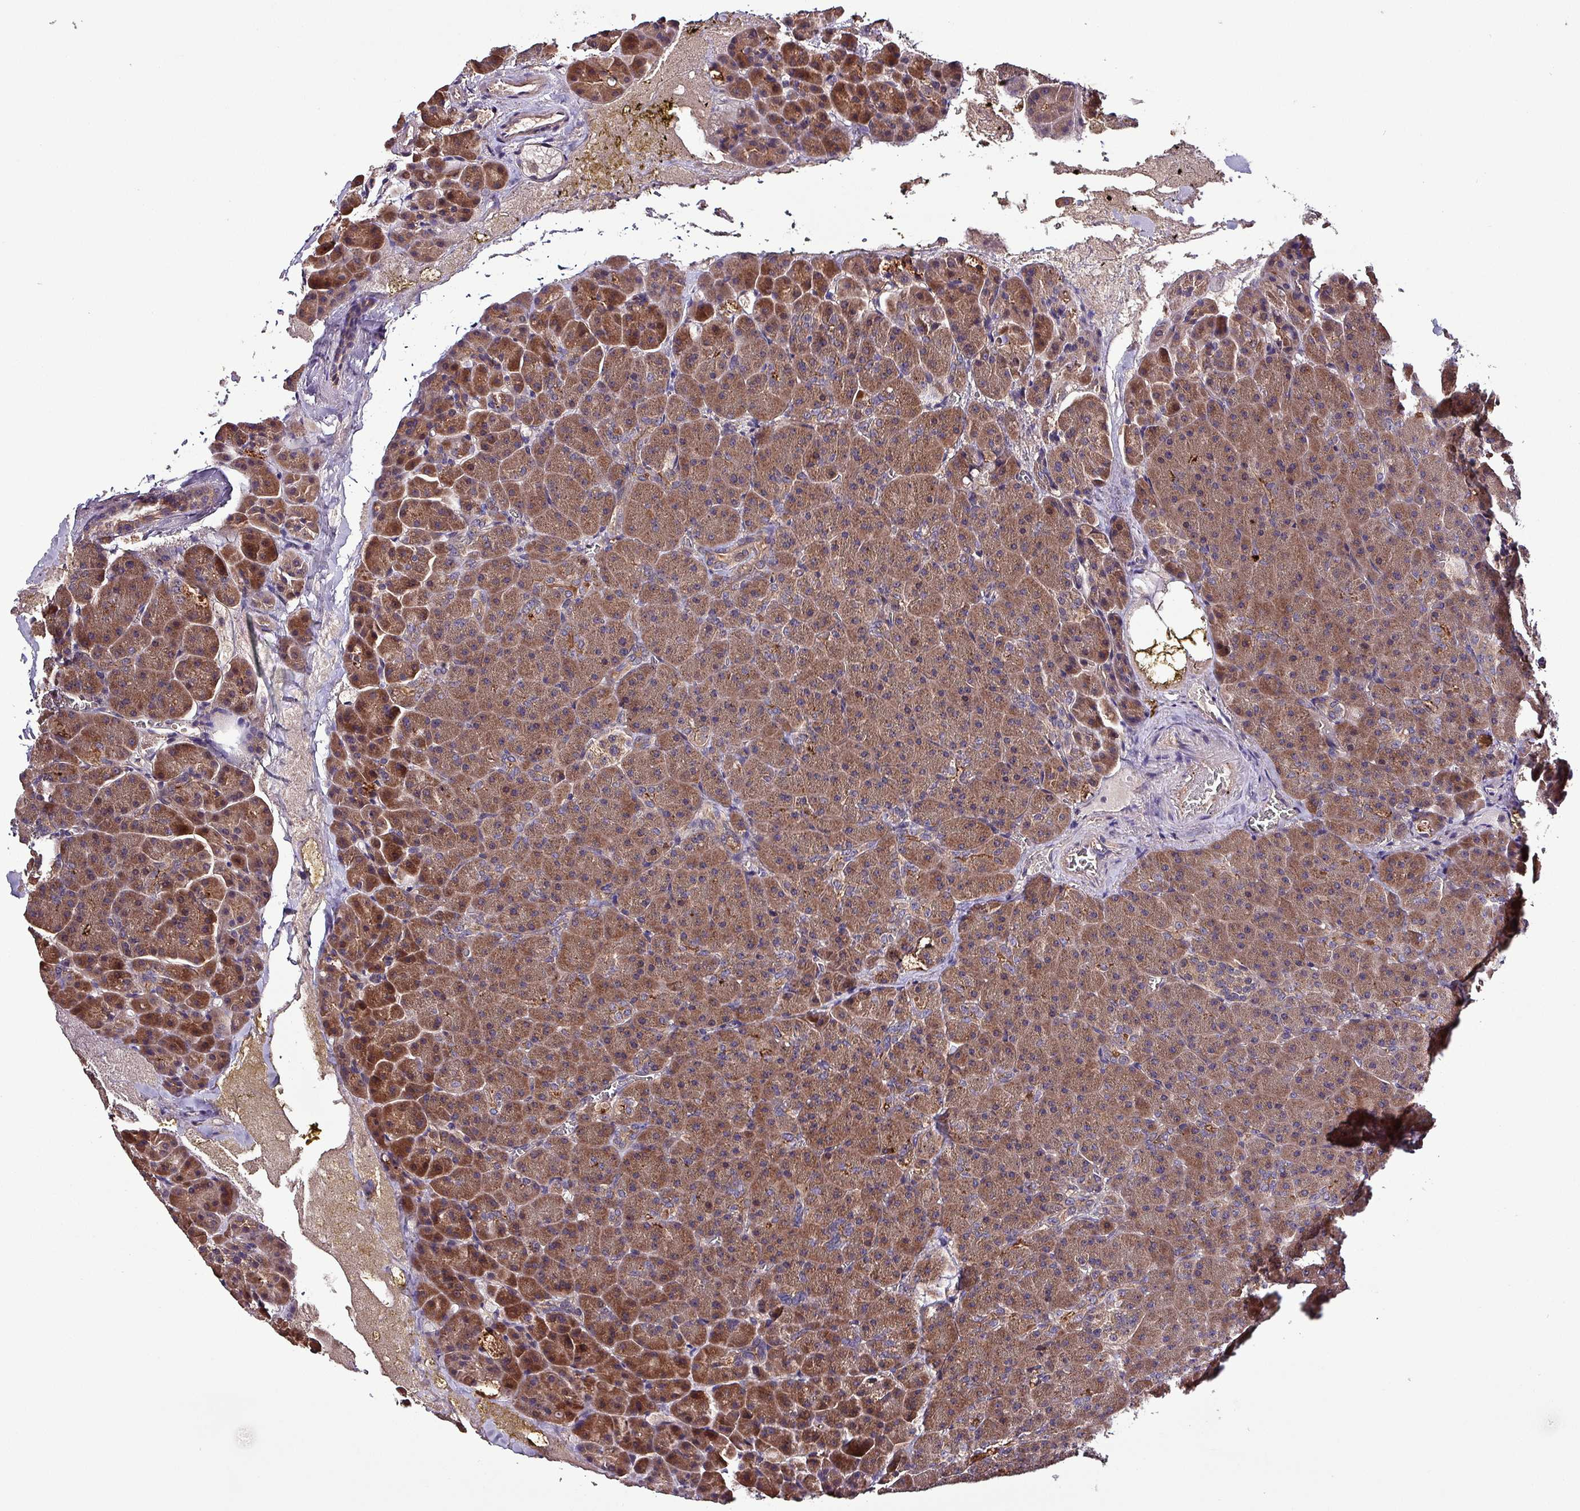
{"staining": {"intensity": "moderate", "quantity": ">75%", "location": "cytoplasmic/membranous"}, "tissue": "pancreas", "cell_type": "Exocrine glandular cells", "image_type": "normal", "snomed": [{"axis": "morphology", "description": "Normal tissue, NOS"}, {"axis": "topography", "description": "Pancreas"}], "caption": "High-power microscopy captured an immunohistochemistry (IHC) photomicrograph of normal pancreas, revealing moderate cytoplasmic/membranous positivity in about >75% of exocrine glandular cells.", "gene": "PAFAH1B2", "patient": {"sex": "female", "age": 74}}